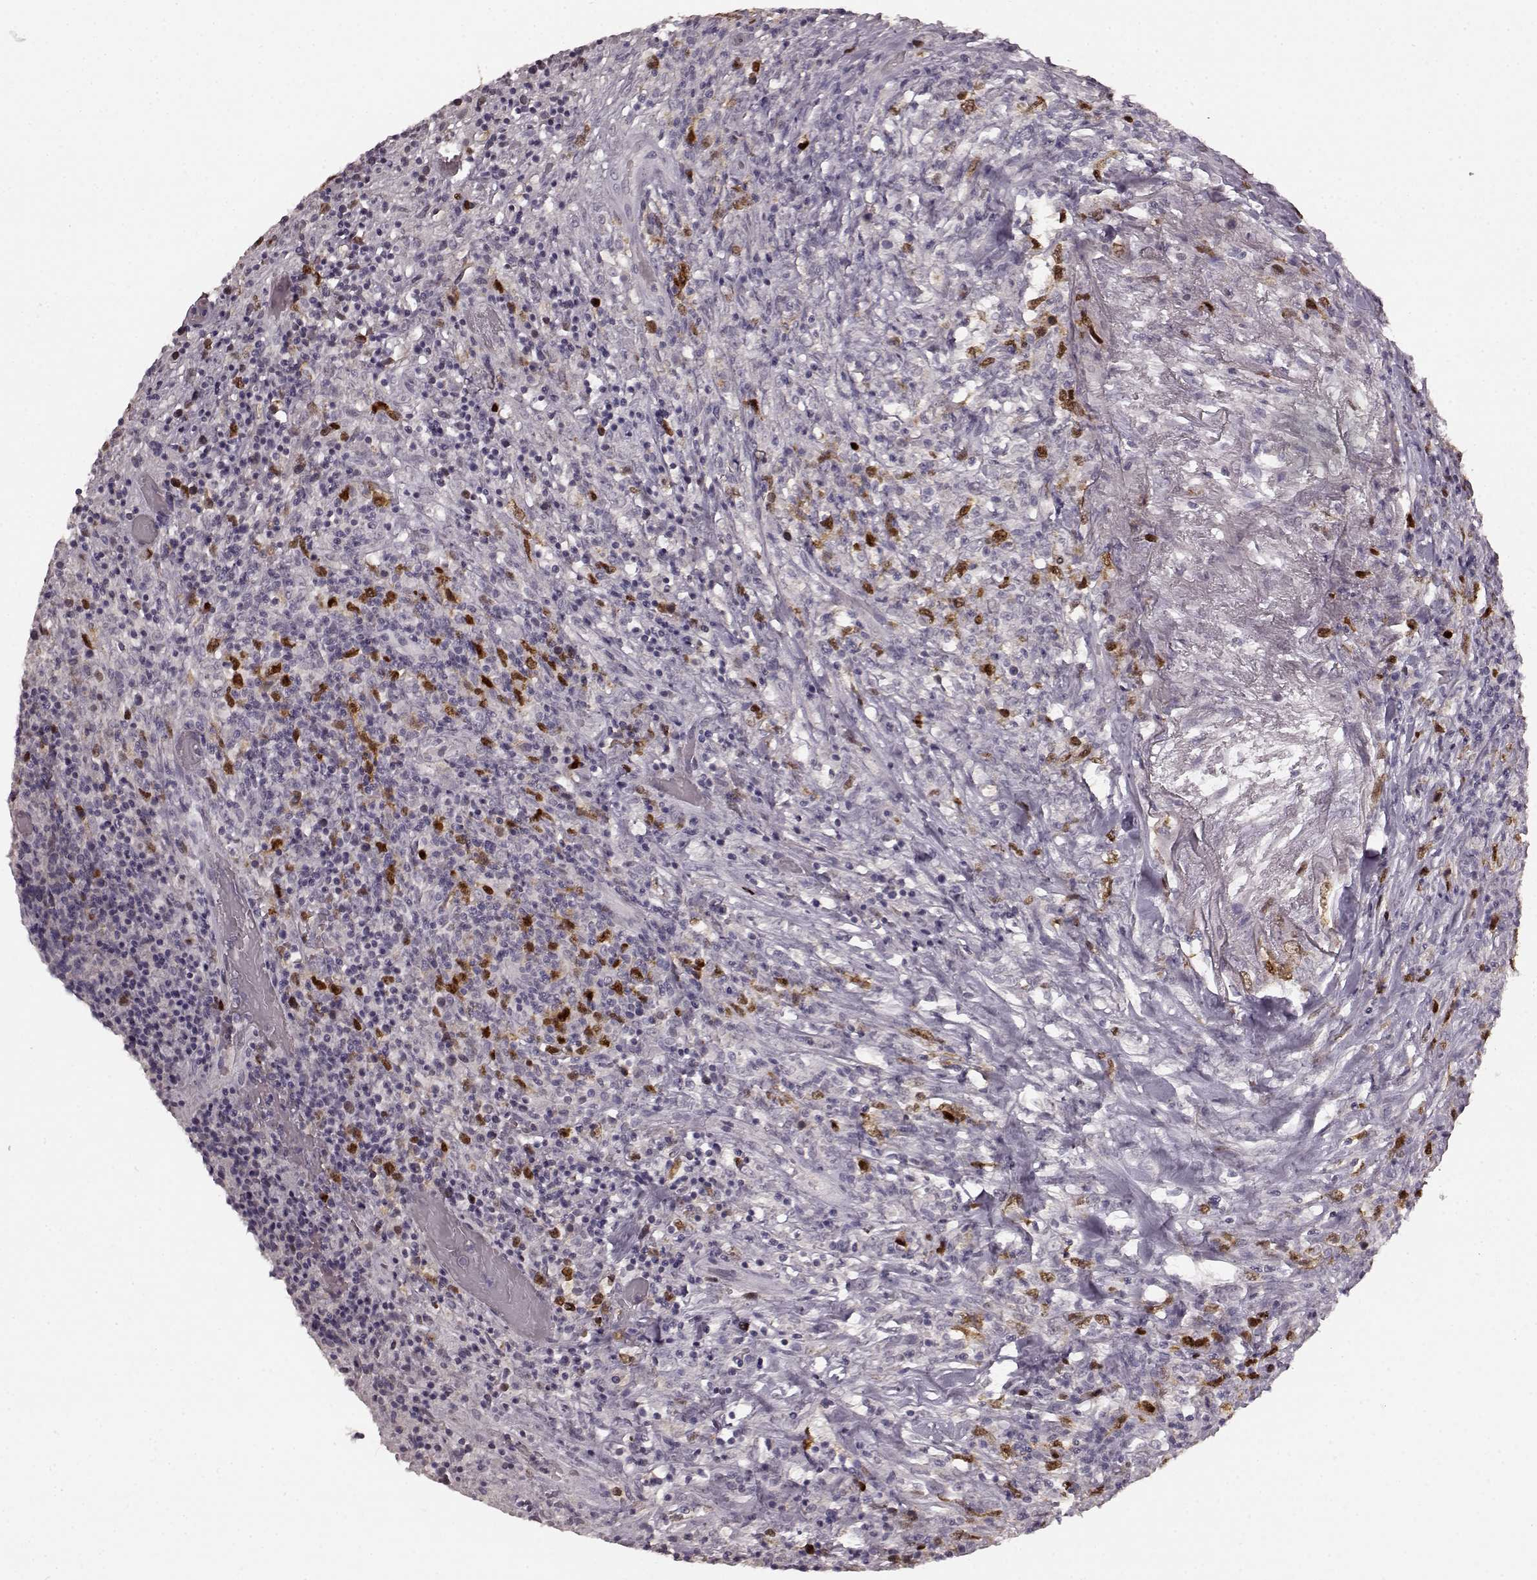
{"staining": {"intensity": "strong", "quantity": "<25%", "location": "nuclear"}, "tissue": "lymphoma", "cell_type": "Tumor cells", "image_type": "cancer", "snomed": [{"axis": "morphology", "description": "Malignant lymphoma, non-Hodgkin's type, High grade"}, {"axis": "topography", "description": "Lung"}], "caption": "Lymphoma stained for a protein (brown) displays strong nuclear positive expression in approximately <25% of tumor cells.", "gene": "CCNA2", "patient": {"sex": "male", "age": 79}}